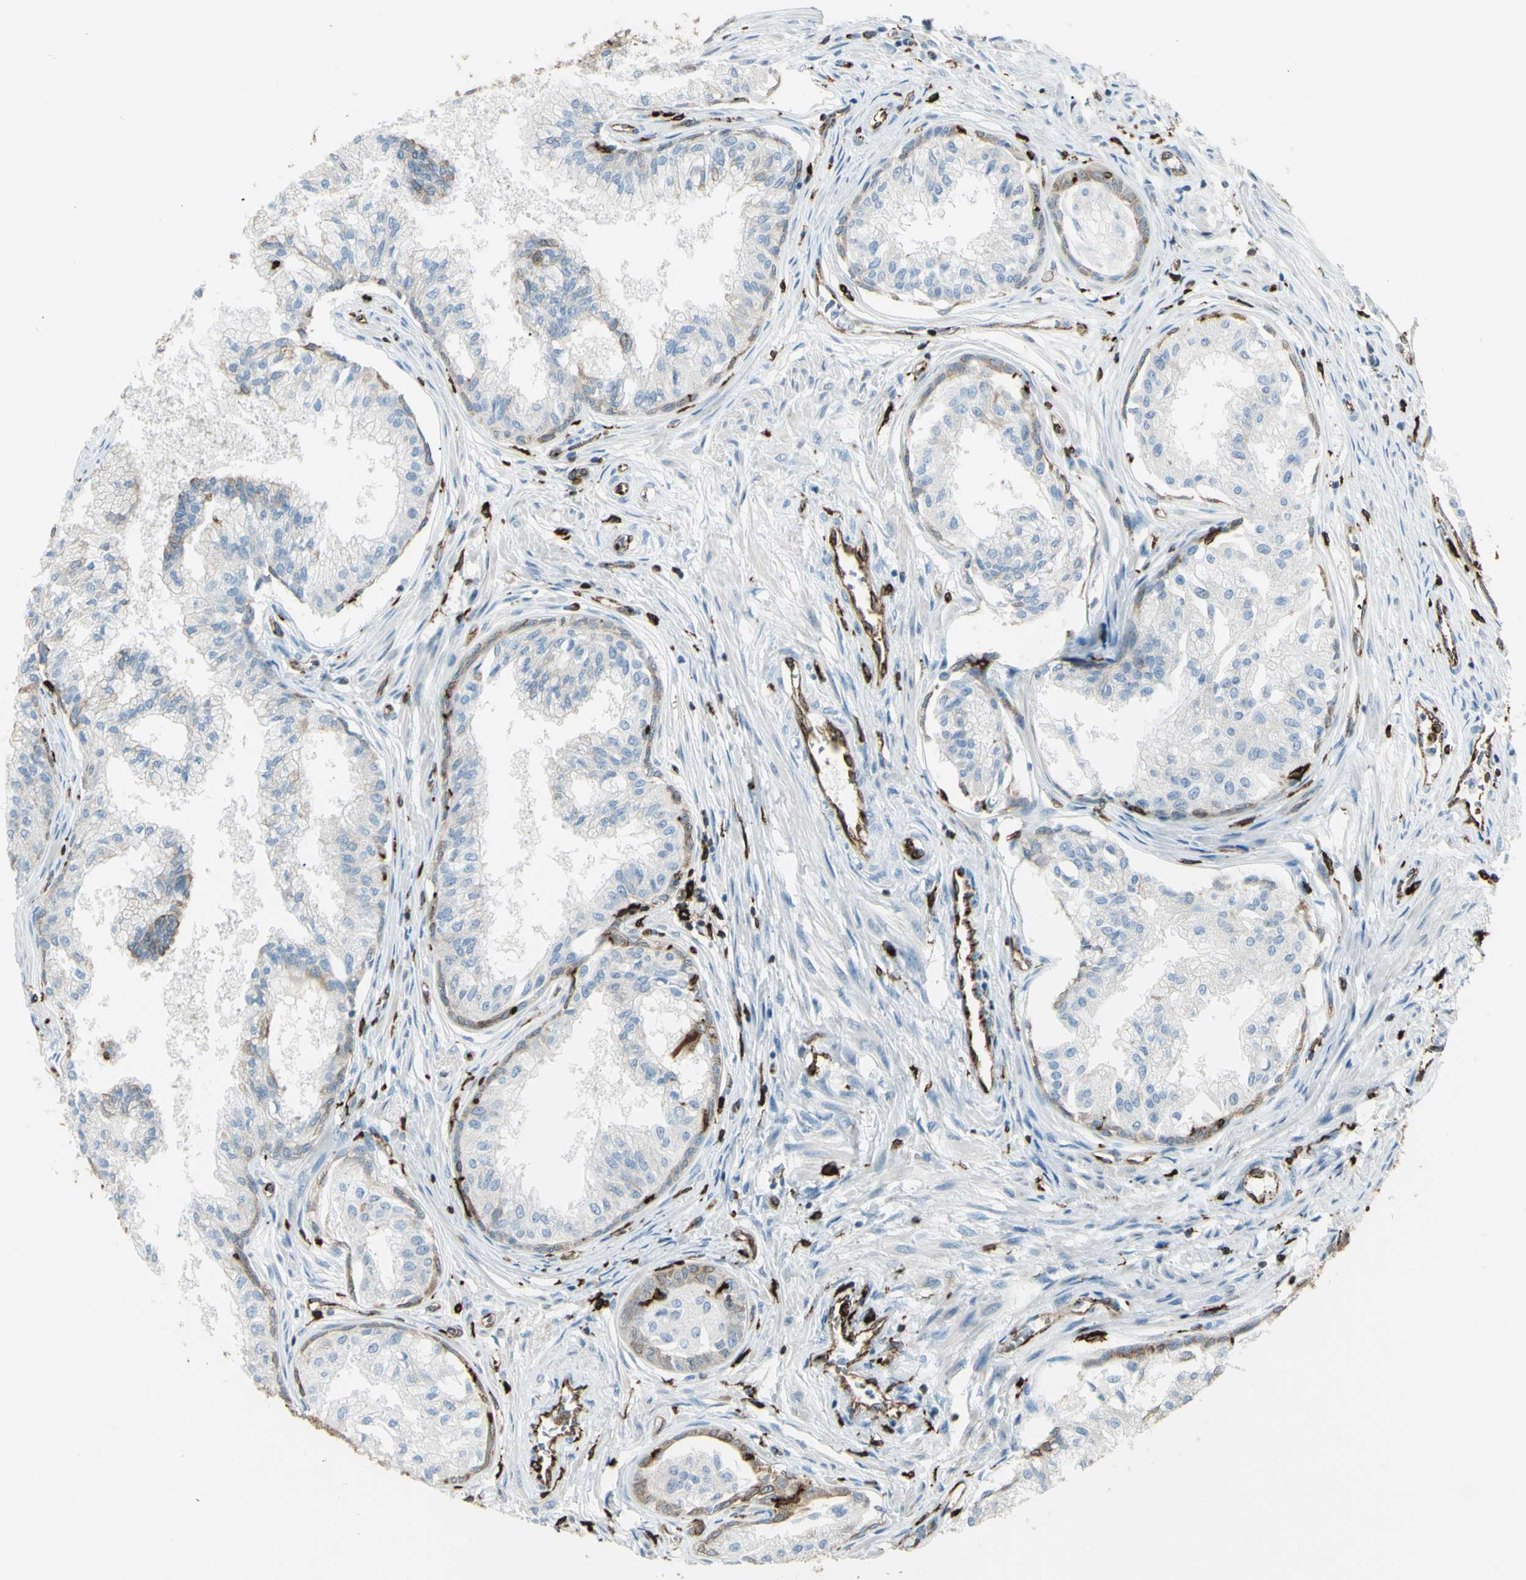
{"staining": {"intensity": "moderate", "quantity": "25%-75%", "location": "cytoplasmic/membranous"}, "tissue": "prostate", "cell_type": "Glandular cells", "image_type": "normal", "snomed": [{"axis": "morphology", "description": "Normal tissue, NOS"}, {"axis": "topography", "description": "Prostate"}, {"axis": "topography", "description": "Seminal veicle"}], "caption": "Immunohistochemical staining of unremarkable prostate reveals medium levels of moderate cytoplasmic/membranous staining in approximately 25%-75% of glandular cells. Using DAB (brown) and hematoxylin (blue) stains, captured at high magnification using brightfield microscopy.", "gene": "CD74", "patient": {"sex": "male", "age": 60}}